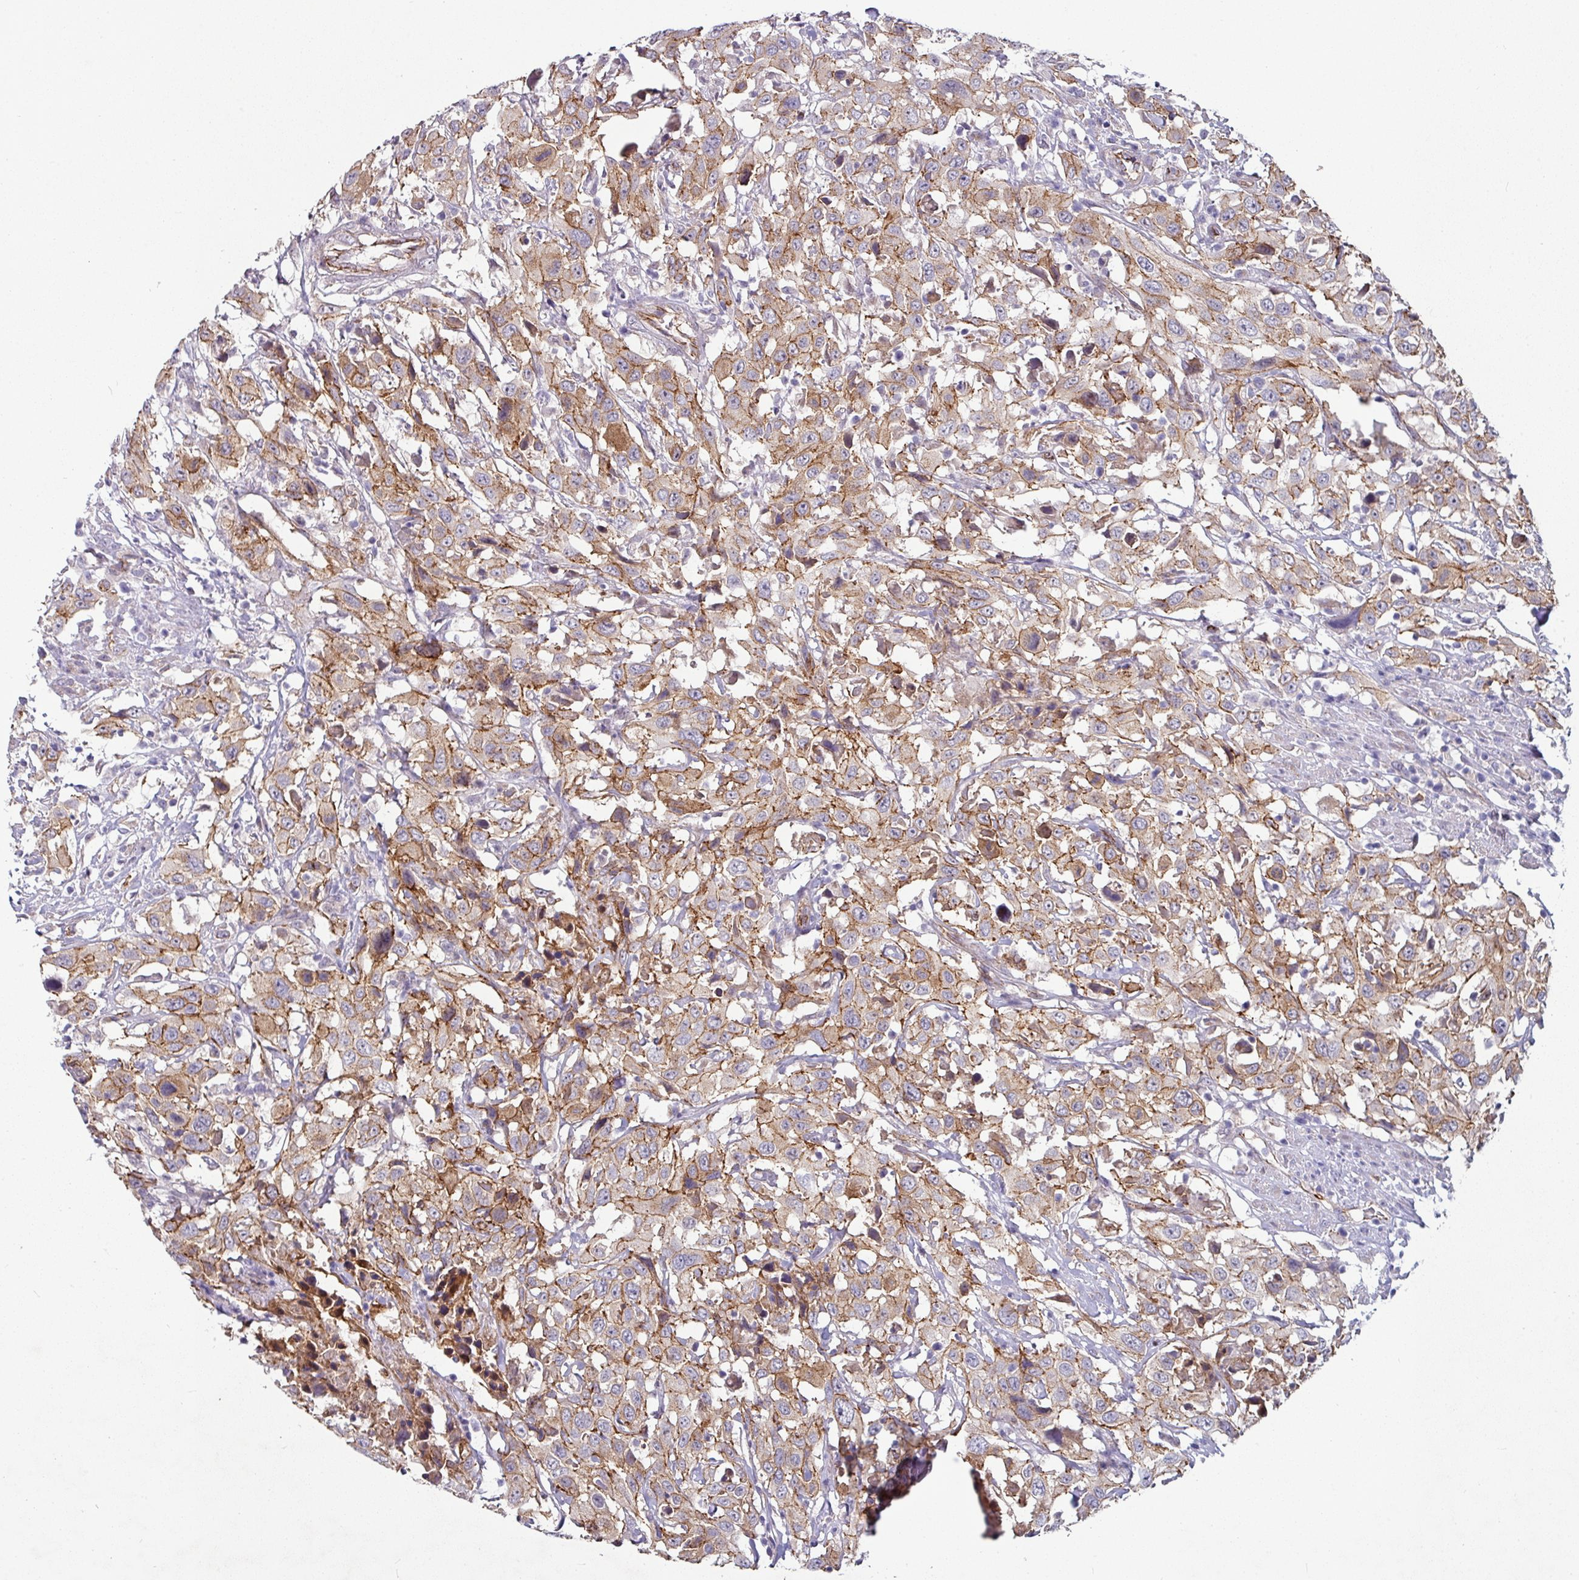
{"staining": {"intensity": "moderate", "quantity": ">75%", "location": "cytoplasmic/membranous"}, "tissue": "urothelial cancer", "cell_type": "Tumor cells", "image_type": "cancer", "snomed": [{"axis": "morphology", "description": "Urothelial carcinoma, High grade"}, {"axis": "topography", "description": "Urinary bladder"}], "caption": "Moderate cytoplasmic/membranous positivity for a protein is seen in about >75% of tumor cells of urothelial cancer using immunohistochemistry.", "gene": "JUP", "patient": {"sex": "male", "age": 61}}